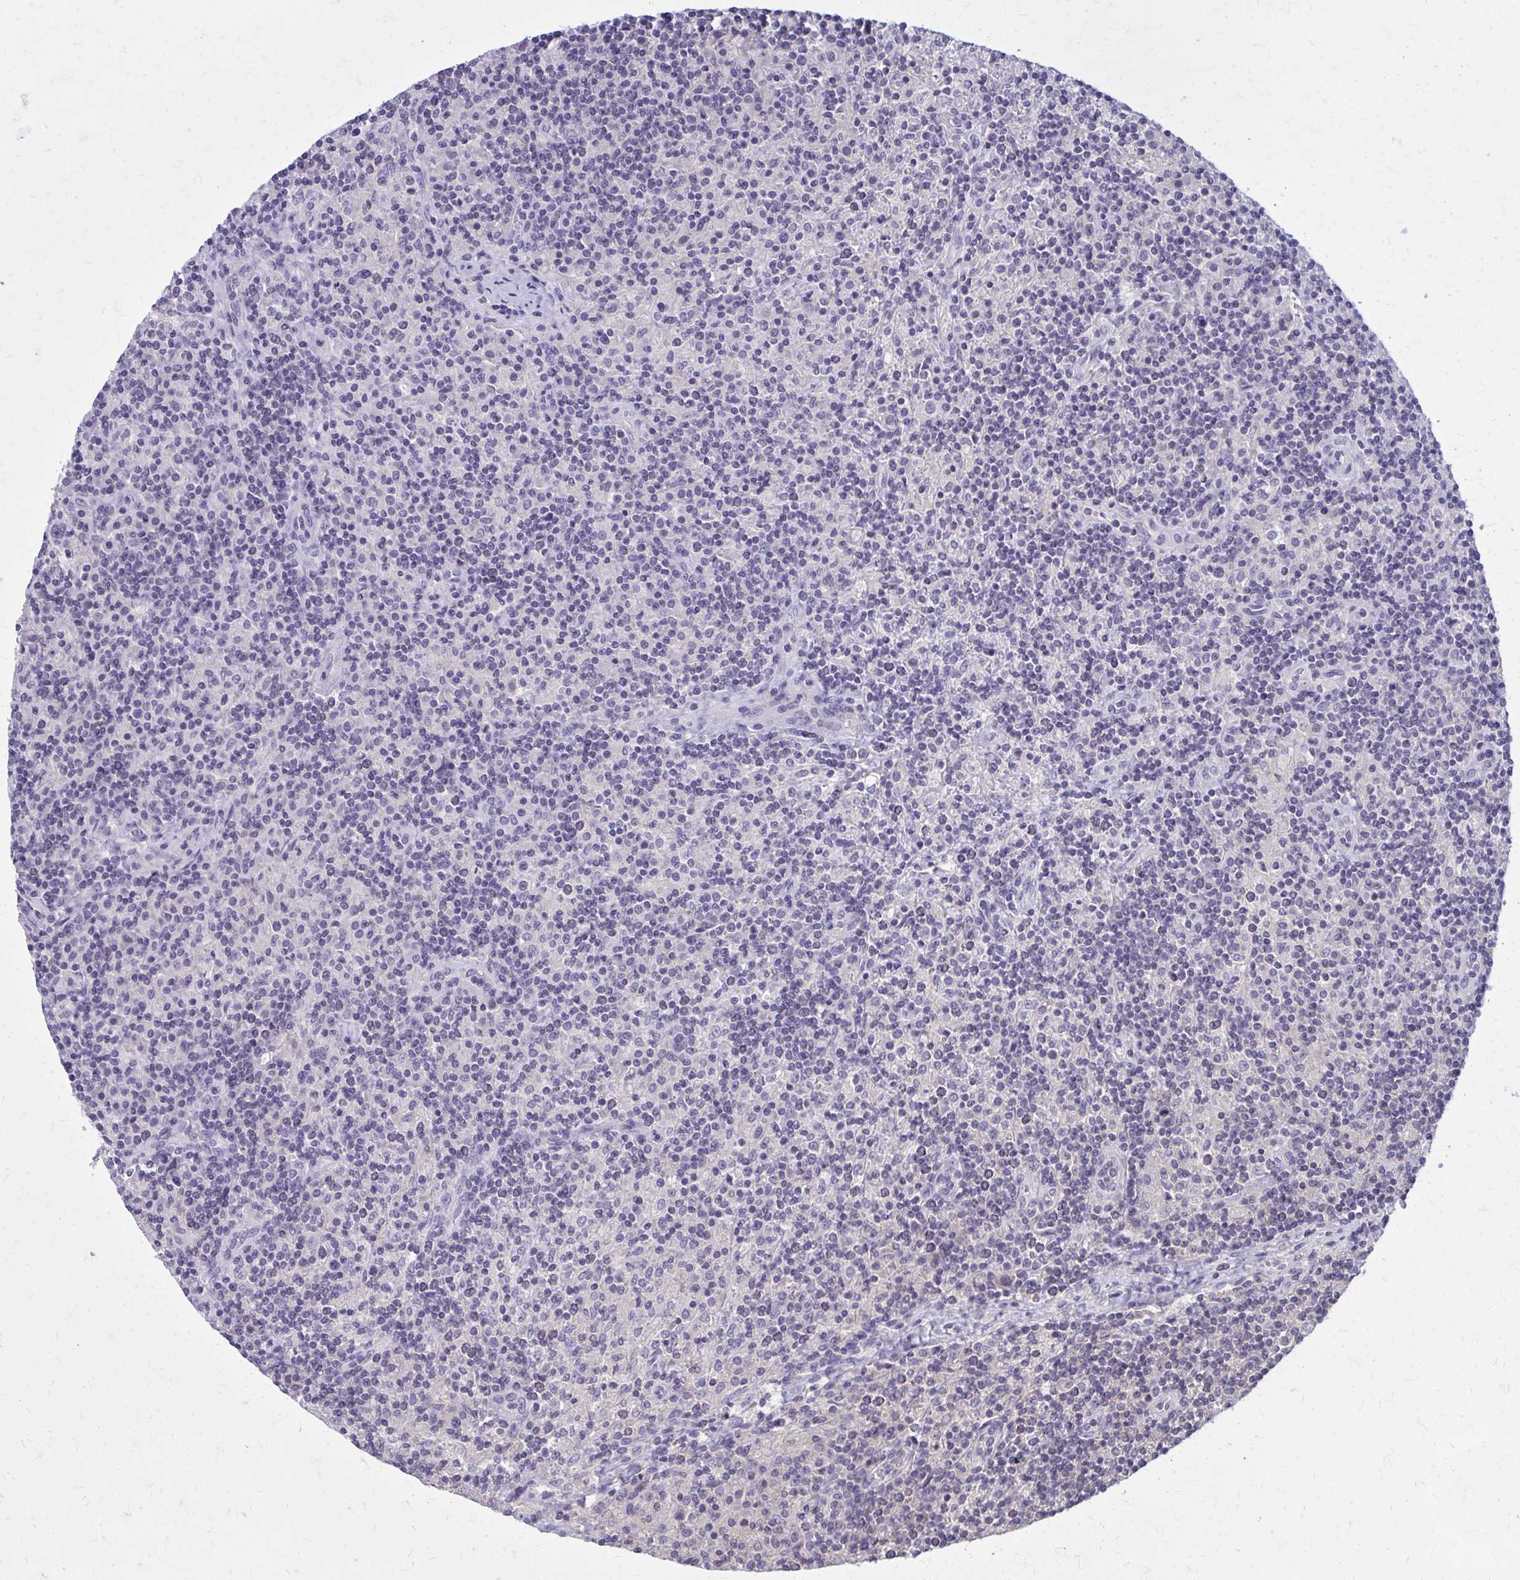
{"staining": {"intensity": "negative", "quantity": "none", "location": "none"}, "tissue": "lymphoma", "cell_type": "Tumor cells", "image_type": "cancer", "snomed": [{"axis": "morphology", "description": "Hodgkin's disease, NOS"}, {"axis": "topography", "description": "Lymph node"}], "caption": "The IHC image has no significant staining in tumor cells of Hodgkin's disease tissue.", "gene": "OR4A47", "patient": {"sex": "male", "age": 70}}